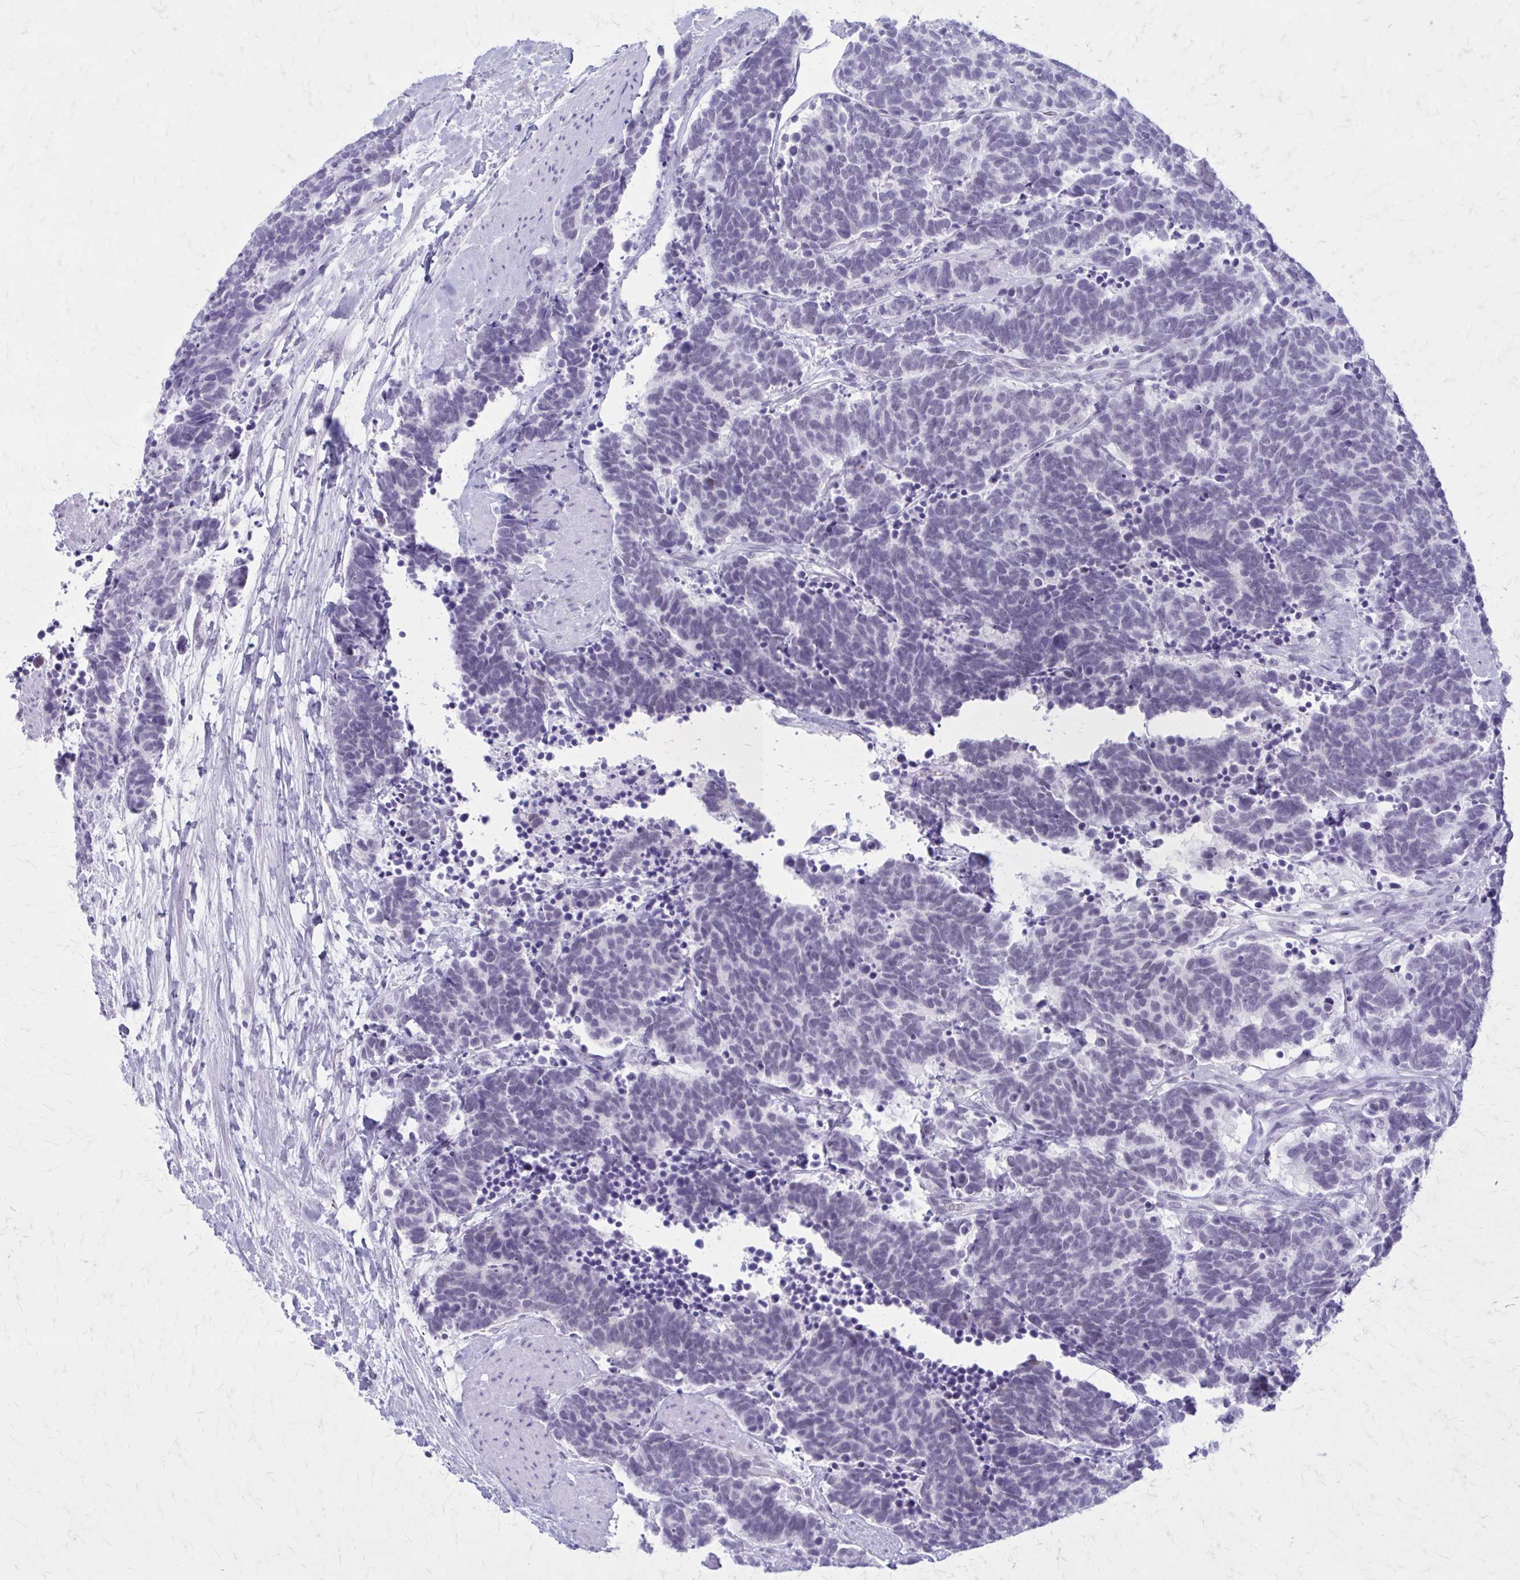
{"staining": {"intensity": "negative", "quantity": "none", "location": "none"}, "tissue": "carcinoid", "cell_type": "Tumor cells", "image_type": "cancer", "snomed": [{"axis": "morphology", "description": "Carcinoma, NOS"}, {"axis": "morphology", "description": "Carcinoid, malignant, NOS"}, {"axis": "topography", "description": "Prostate"}], "caption": "Immunohistochemistry (IHC) histopathology image of carcinoid stained for a protein (brown), which reveals no staining in tumor cells.", "gene": "GAD1", "patient": {"sex": "male", "age": 57}}